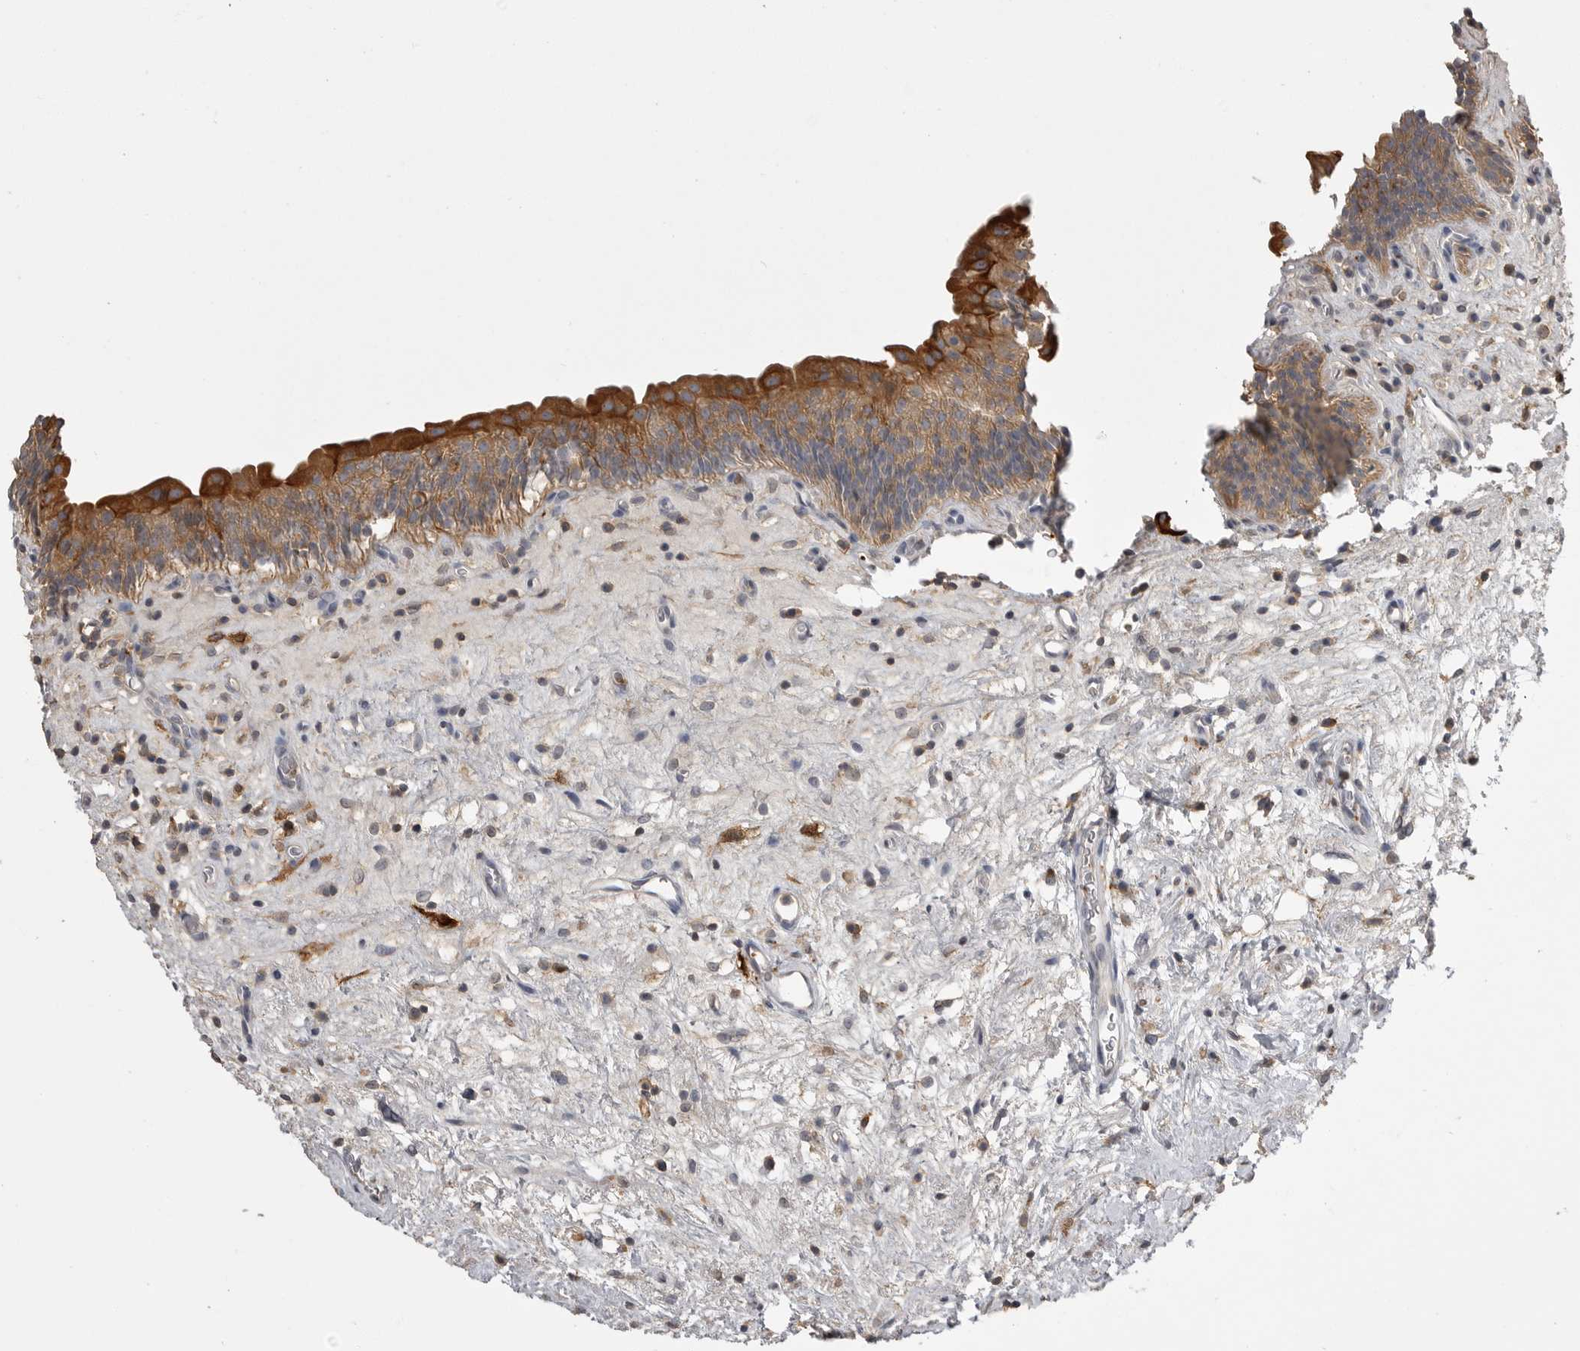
{"staining": {"intensity": "strong", "quantity": ">75%", "location": "cytoplasmic/membranous"}, "tissue": "urinary bladder", "cell_type": "Urothelial cells", "image_type": "normal", "snomed": [{"axis": "morphology", "description": "Normal tissue, NOS"}, {"axis": "topography", "description": "Urinary bladder"}], "caption": "Urinary bladder was stained to show a protein in brown. There is high levels of strong cytoplasmic/membranous expression in approximately >75% of urothelial cells. Nuclei are stained in blue.", "gene": "CMTM6", "patient": {"sex": "male", "age": 83}}